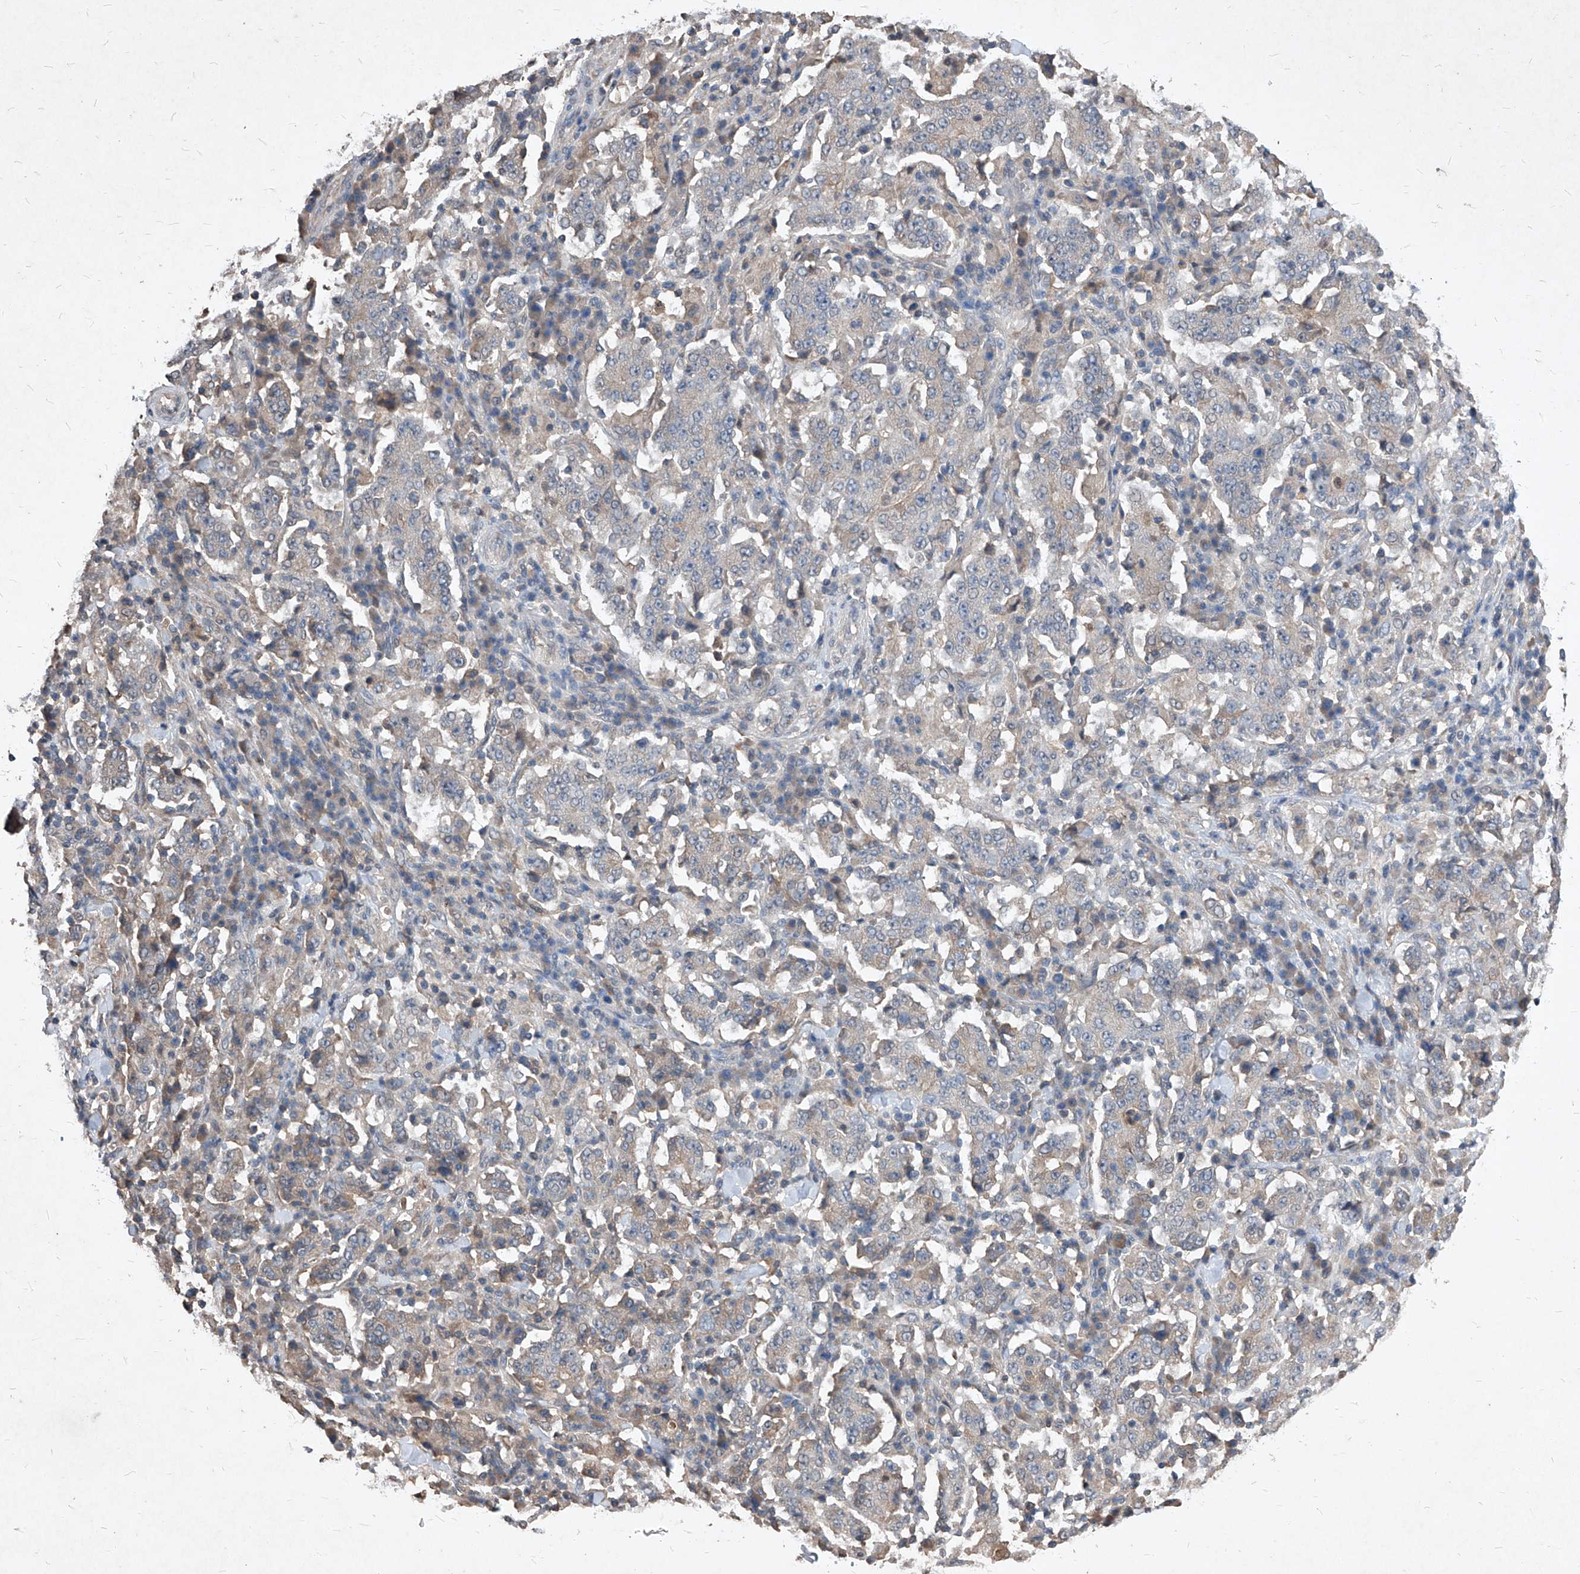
{"staining": {"intensity": "weak", "quantity": "<25%", "location": "cytoplasmic/membranous"}, "tissue": "stomach cancer", "cell_type": "Tumor cells", "image_type": "cancer", "snomed": [{"axis": "morphology", "description": "Normal tissue, NOS"}, {"axis": "morphology", "description": "Adenocarcinoma, NOS"}, {"axis": "topography", "description": "Stomach, upper"}, {"axis": "topography", "description": "Stomach"}], "caption": "Adenocarcinoma (stomach) was stained to show a protein in brown. There is no significant staining in tumor cells.", "gene": "SYNGR1", "patient": {"sex": "male", "age": 59}}